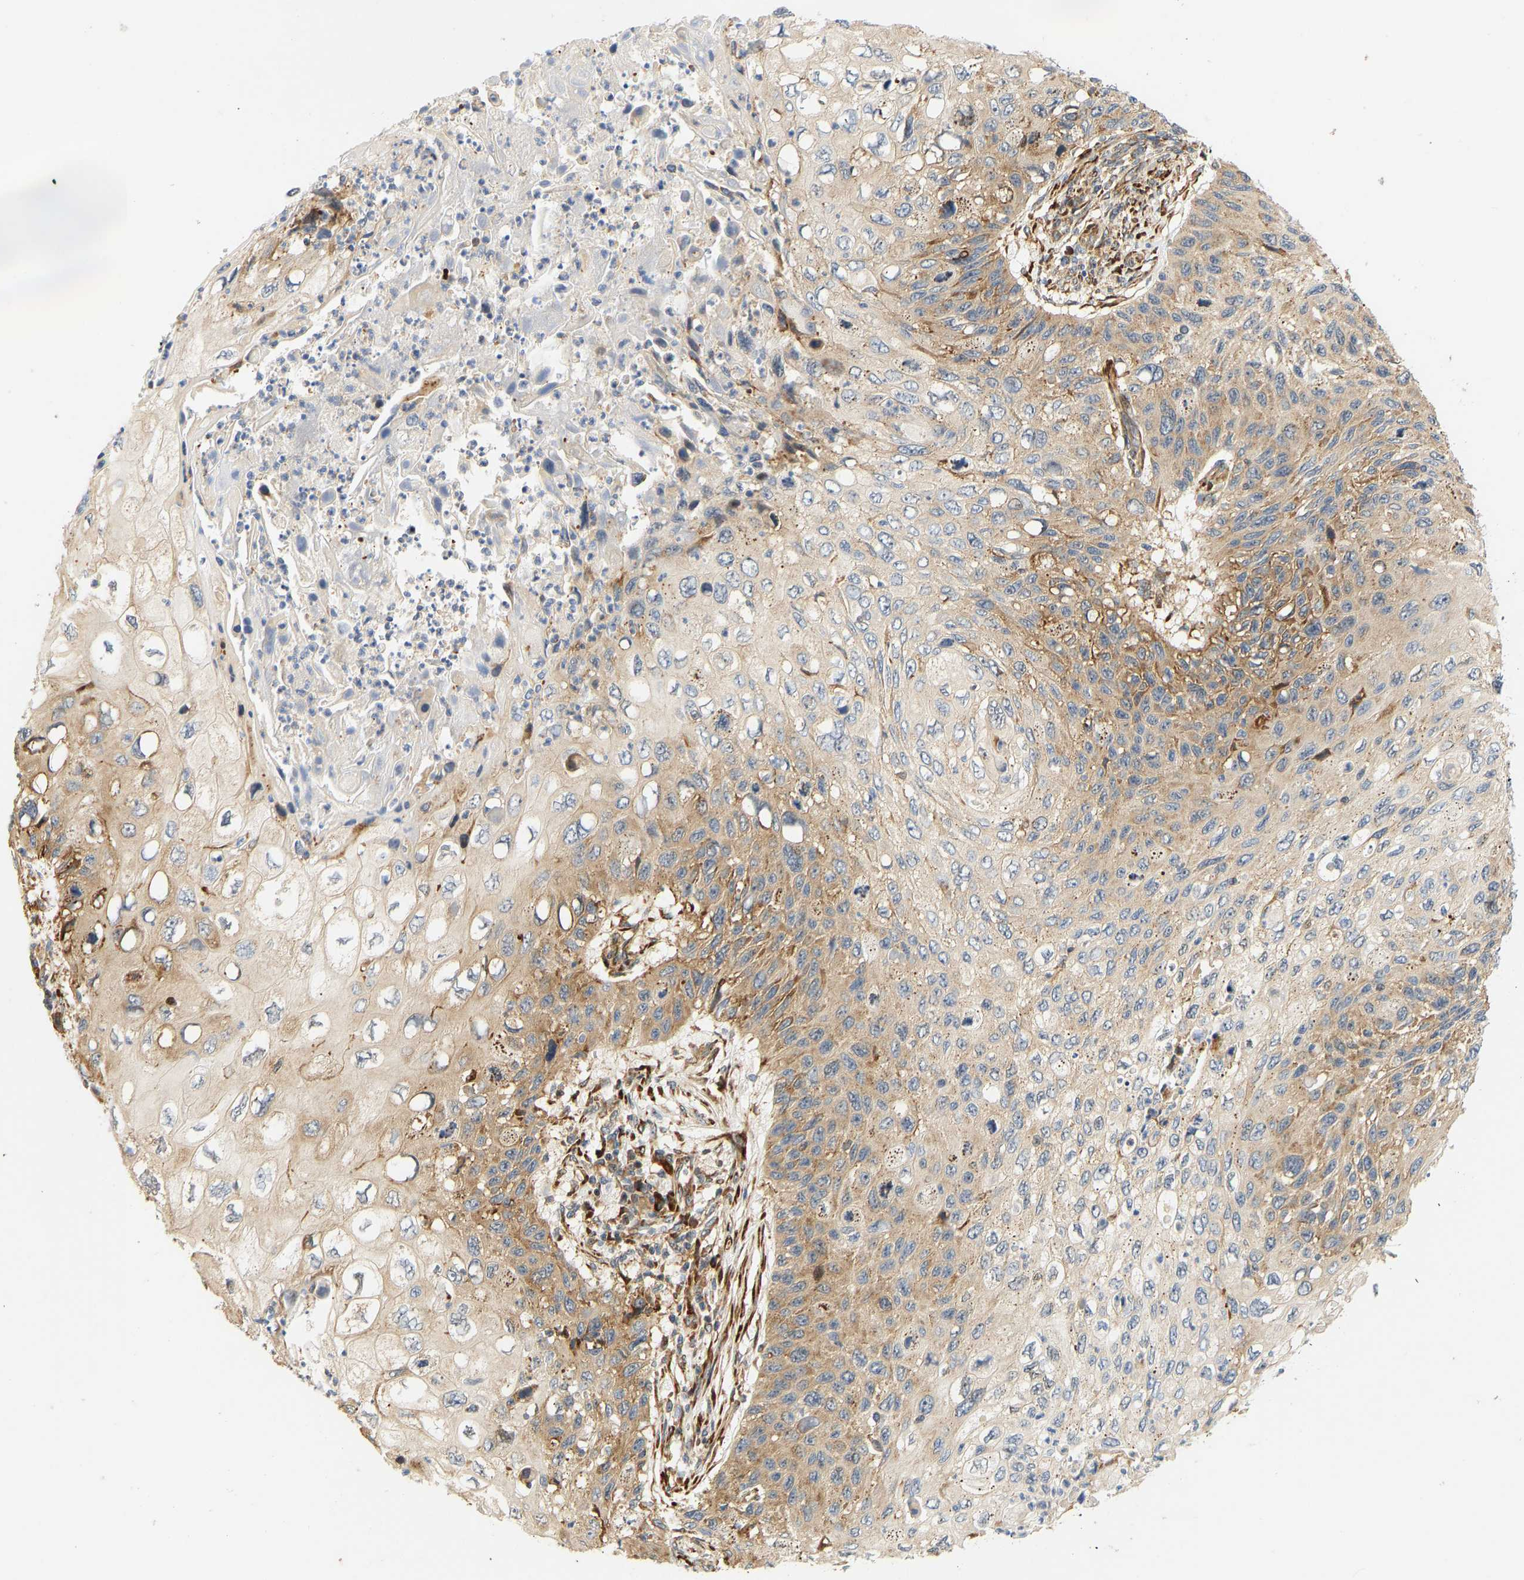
{"staining": {"intensity": "moderate", "quantity": "25%-75%", "location": "cytoplasmic/membranous"}, "tissue": "cervical cancer", "cell_type": "Tumor cells", "image_type": "cancer", "snomed": [{"axis": "morphology", "description": "Squamous cell carcinoma, NOS"}, {"axis": "topography", "description": "Cervix"}], "caption": "This image reveals squamous cell carcinoma (cervical) stained with immunohistochemistry to label a protein in brown. The cytoplasmic/membranous of tumor cells show moderate positivity for the protein. Nuclei are counter-stained blue.", "gene": "RPS14", "patient": {"sex": "female", "age": 70}}